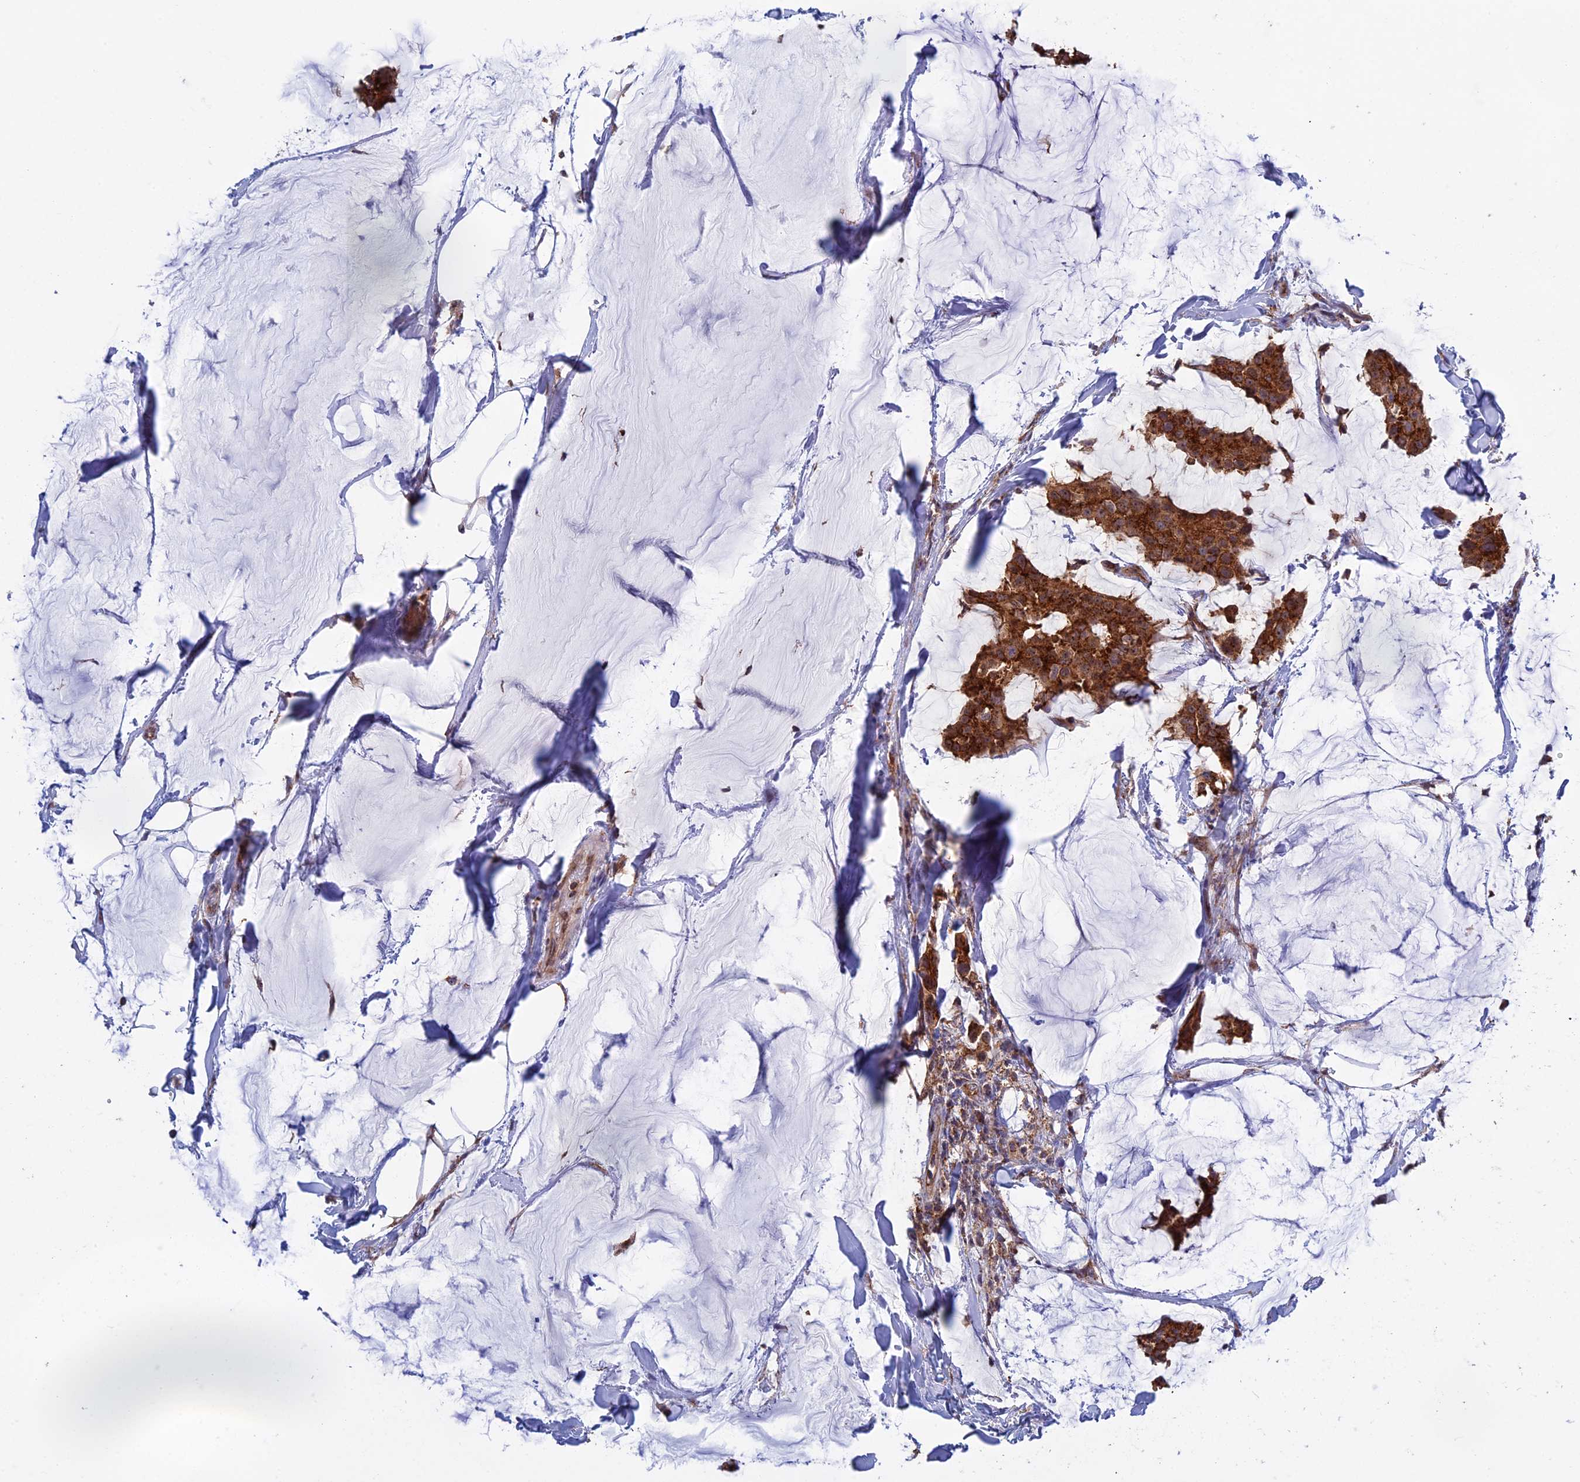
{"staining": {"intensity": "strong", "quantity": ">75%", "location": "cytoplasmic/membranous"}, "tissue": "breast cancer", "cell_type": "Tumor cells", "image_type": "cancer", "snomed": [{"axis": "morphology", "description": "Duct carcinoma"}, {"axis": "topography", "description": "Breast"}], "caption": "Immunohistochemical staining of breast cancer (intraductal carcinoma) shows high levels of strong cytoplasmic/membranous staining in about >75% of tumor cells.", "gene": "CLINT1", "patient": {"sex": "female", "age": 93}}